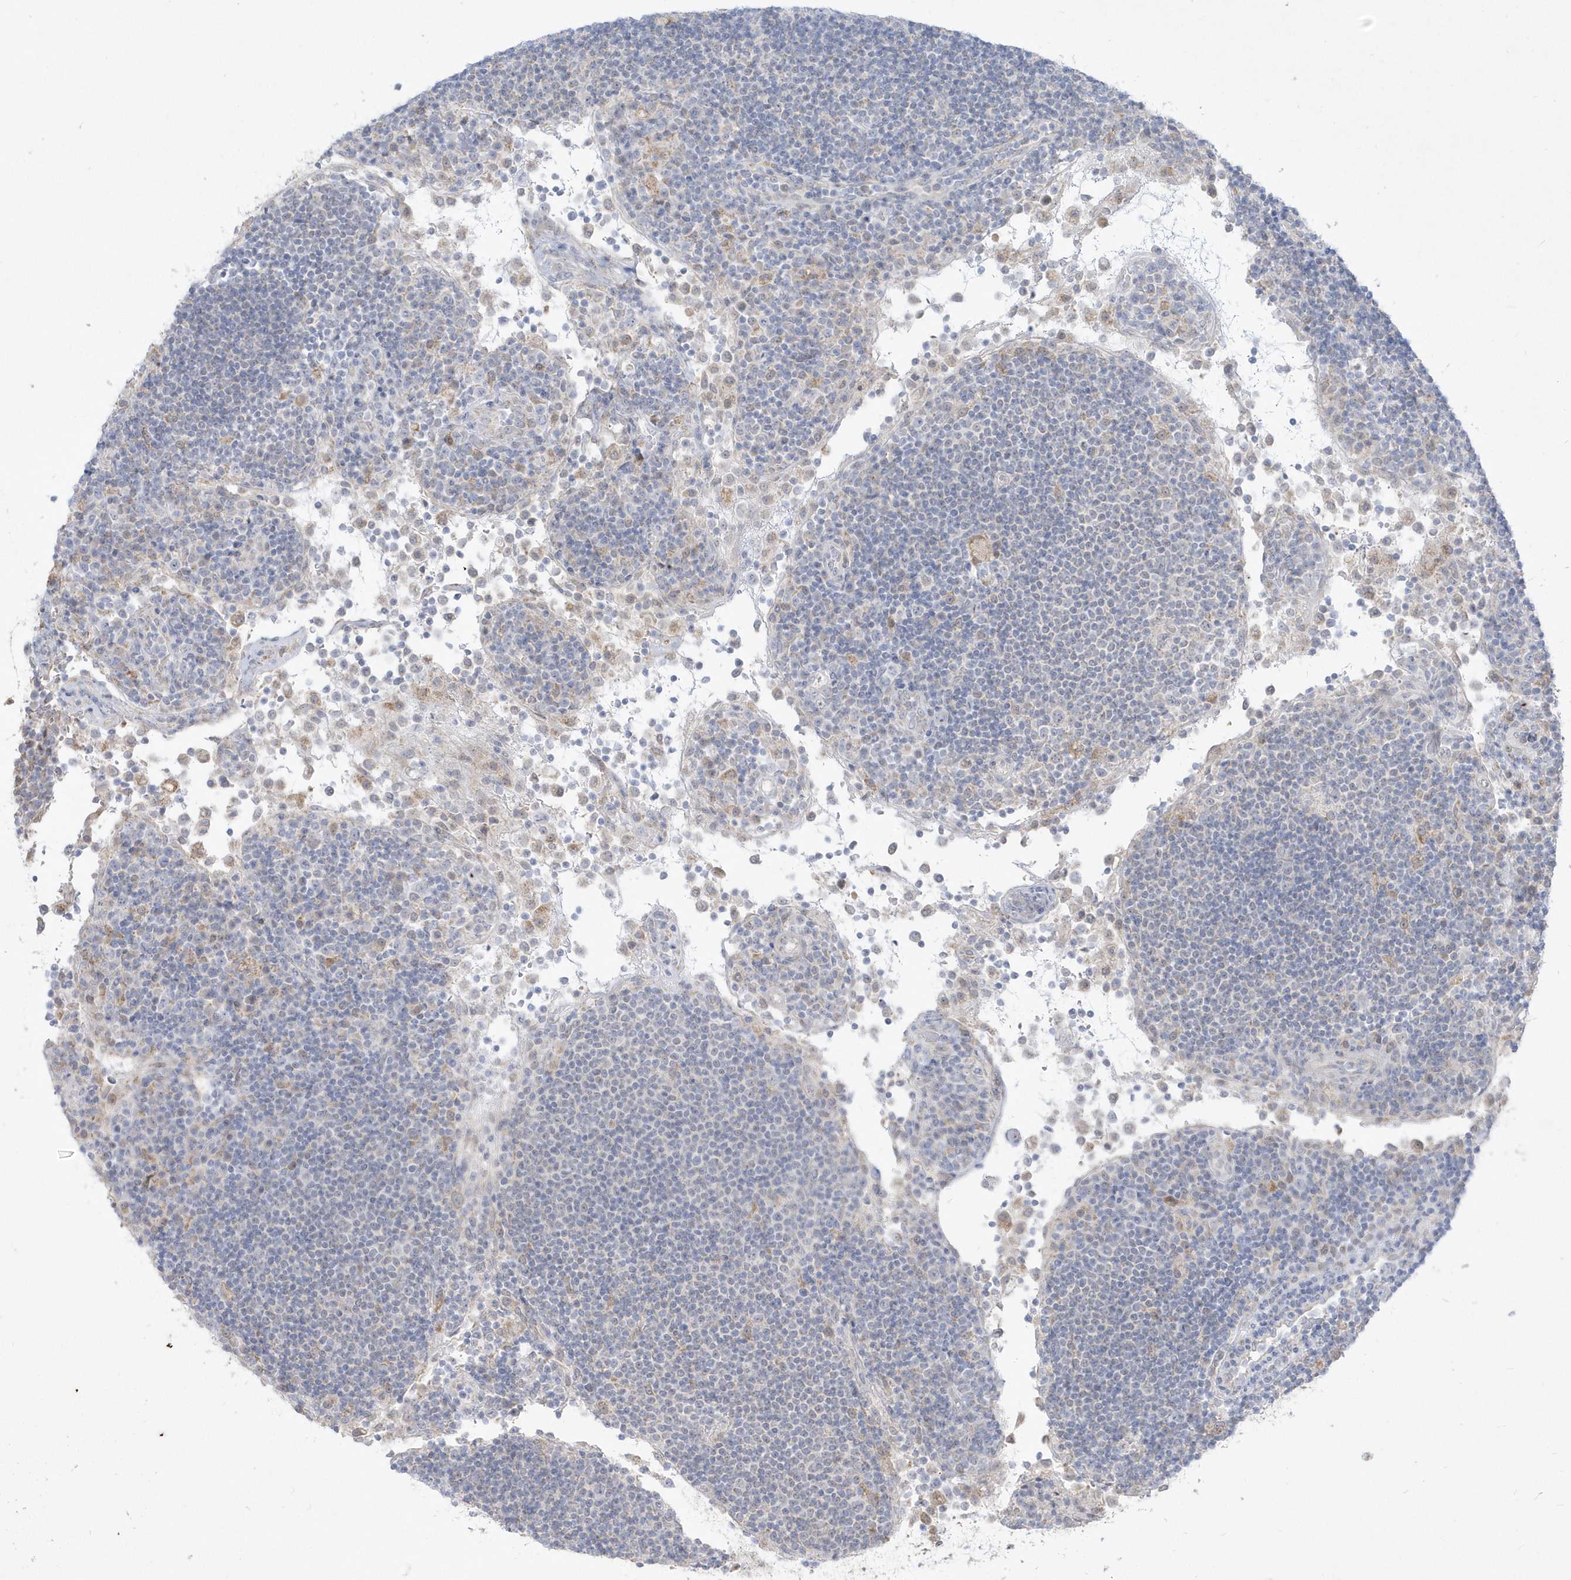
{"staining": {"intensity": "negative", "quantity": "none", "location": "none"}, "tissue": "lymph node", "cell_type": "Germinal center cells", "image_type": "normal", "snomed": [{"axis": "morphology", "description": "Normal tissue, NOS"}, {"axis": "topography", "description": "Lymph node"}], "caption": "Lymph node stained for a protein using immunohistochemistry (IHC) displays no positivity germinal center cells.", "gene": "PCBD1", "patient": {"sex": "female", "age": 53}}